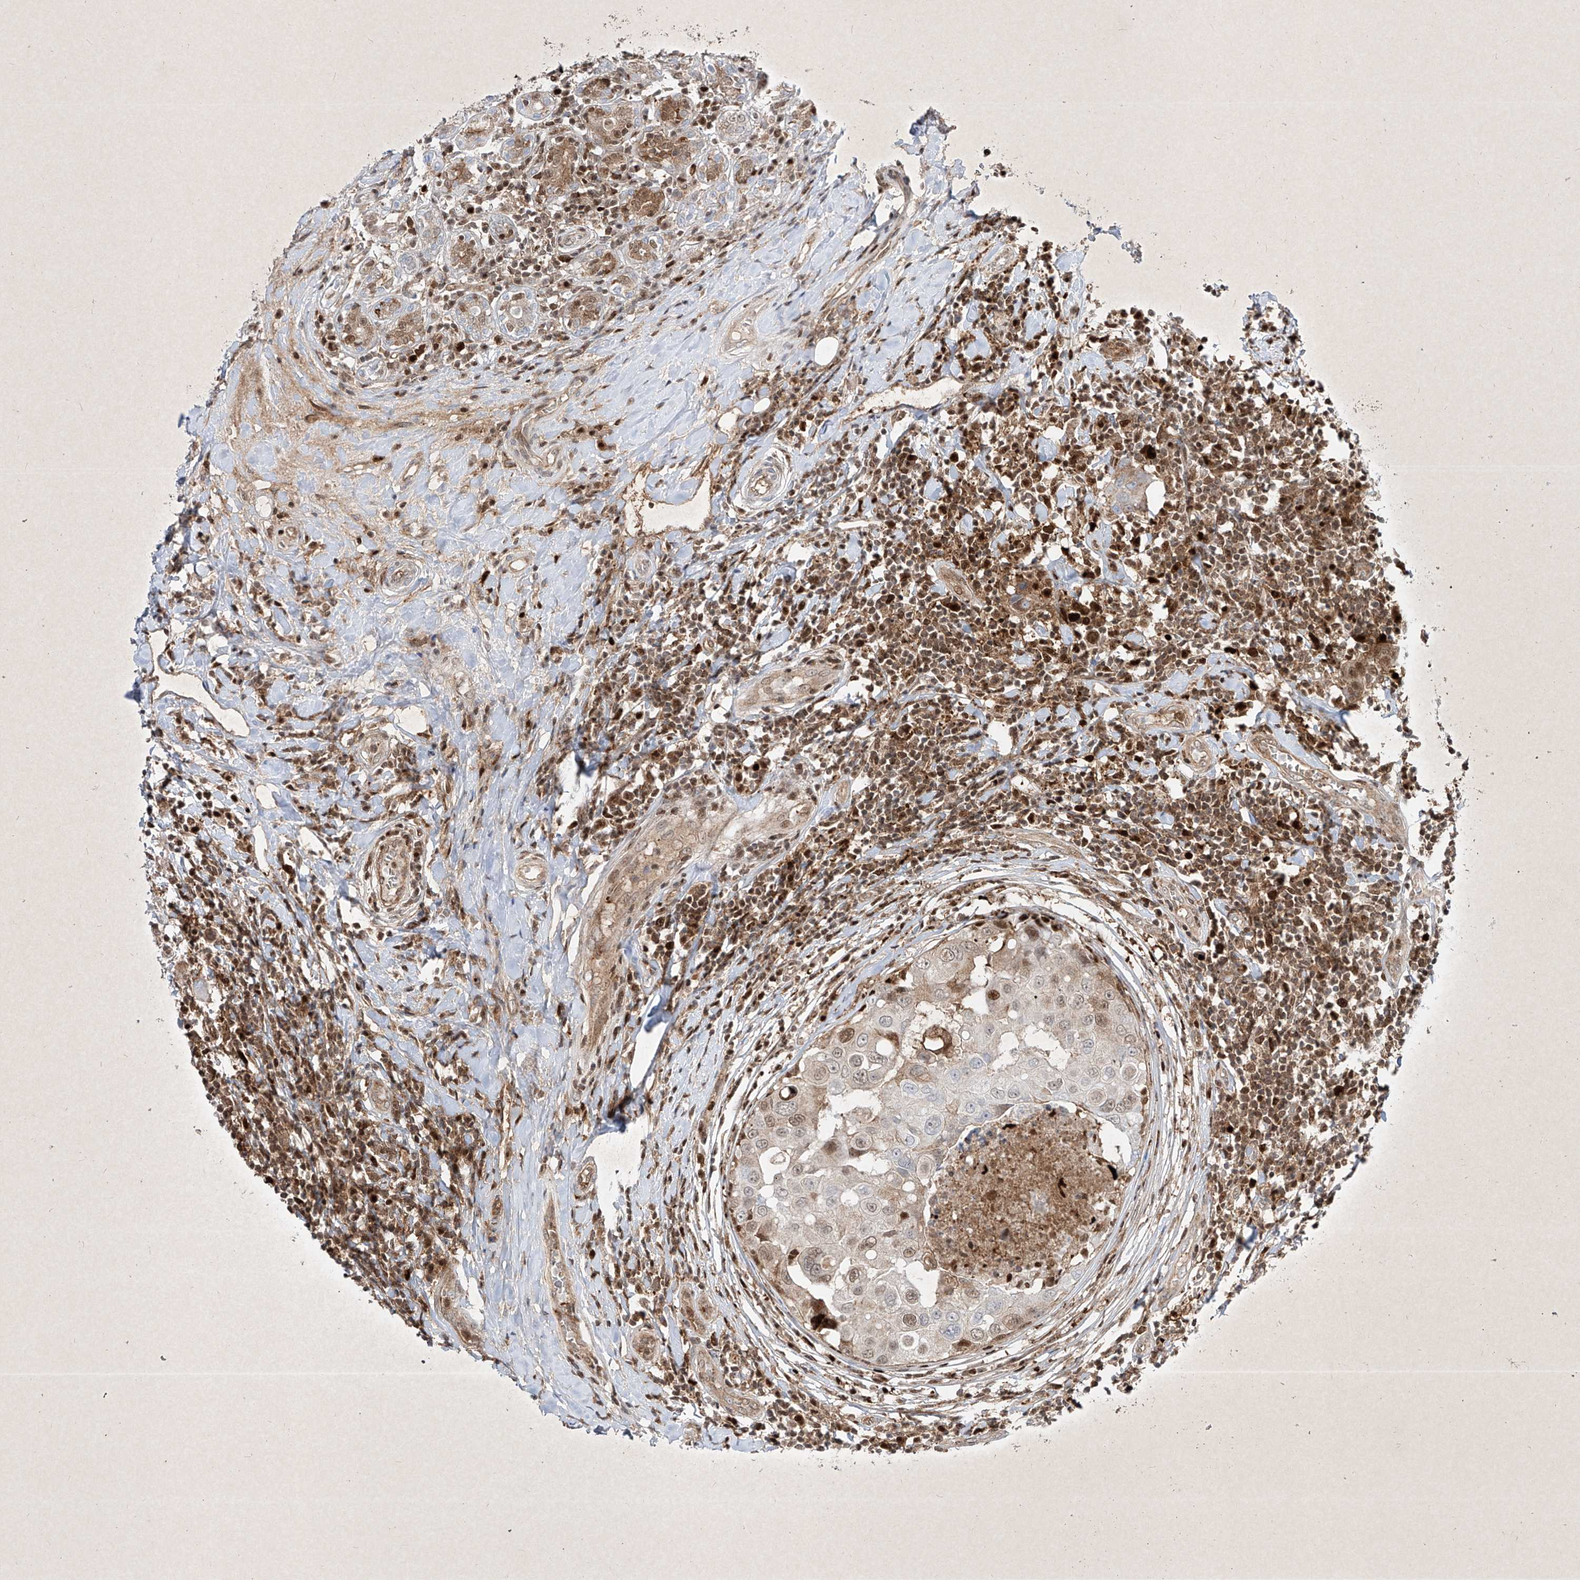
{"staining": {"intensity": "moderate", "quantity": "<25%", "location": "nuclear"}, "tissue": "breast cancer", "cell_type": "Tumor cells", "image_type": "cancer", "snomed": [{"axis": "morphology", "description": "Duct carcinoma"}, {"axis": "topography", "description": "Breast"}], "caption": "Infiltrating ductal carcinoma (breast) was stained to show a protein in brown. There is low levels of moderate nuclear staining in about <25% of tumor cells.", "gene": "PSMB10", "patient": {"sex": "female", "age": 27}}